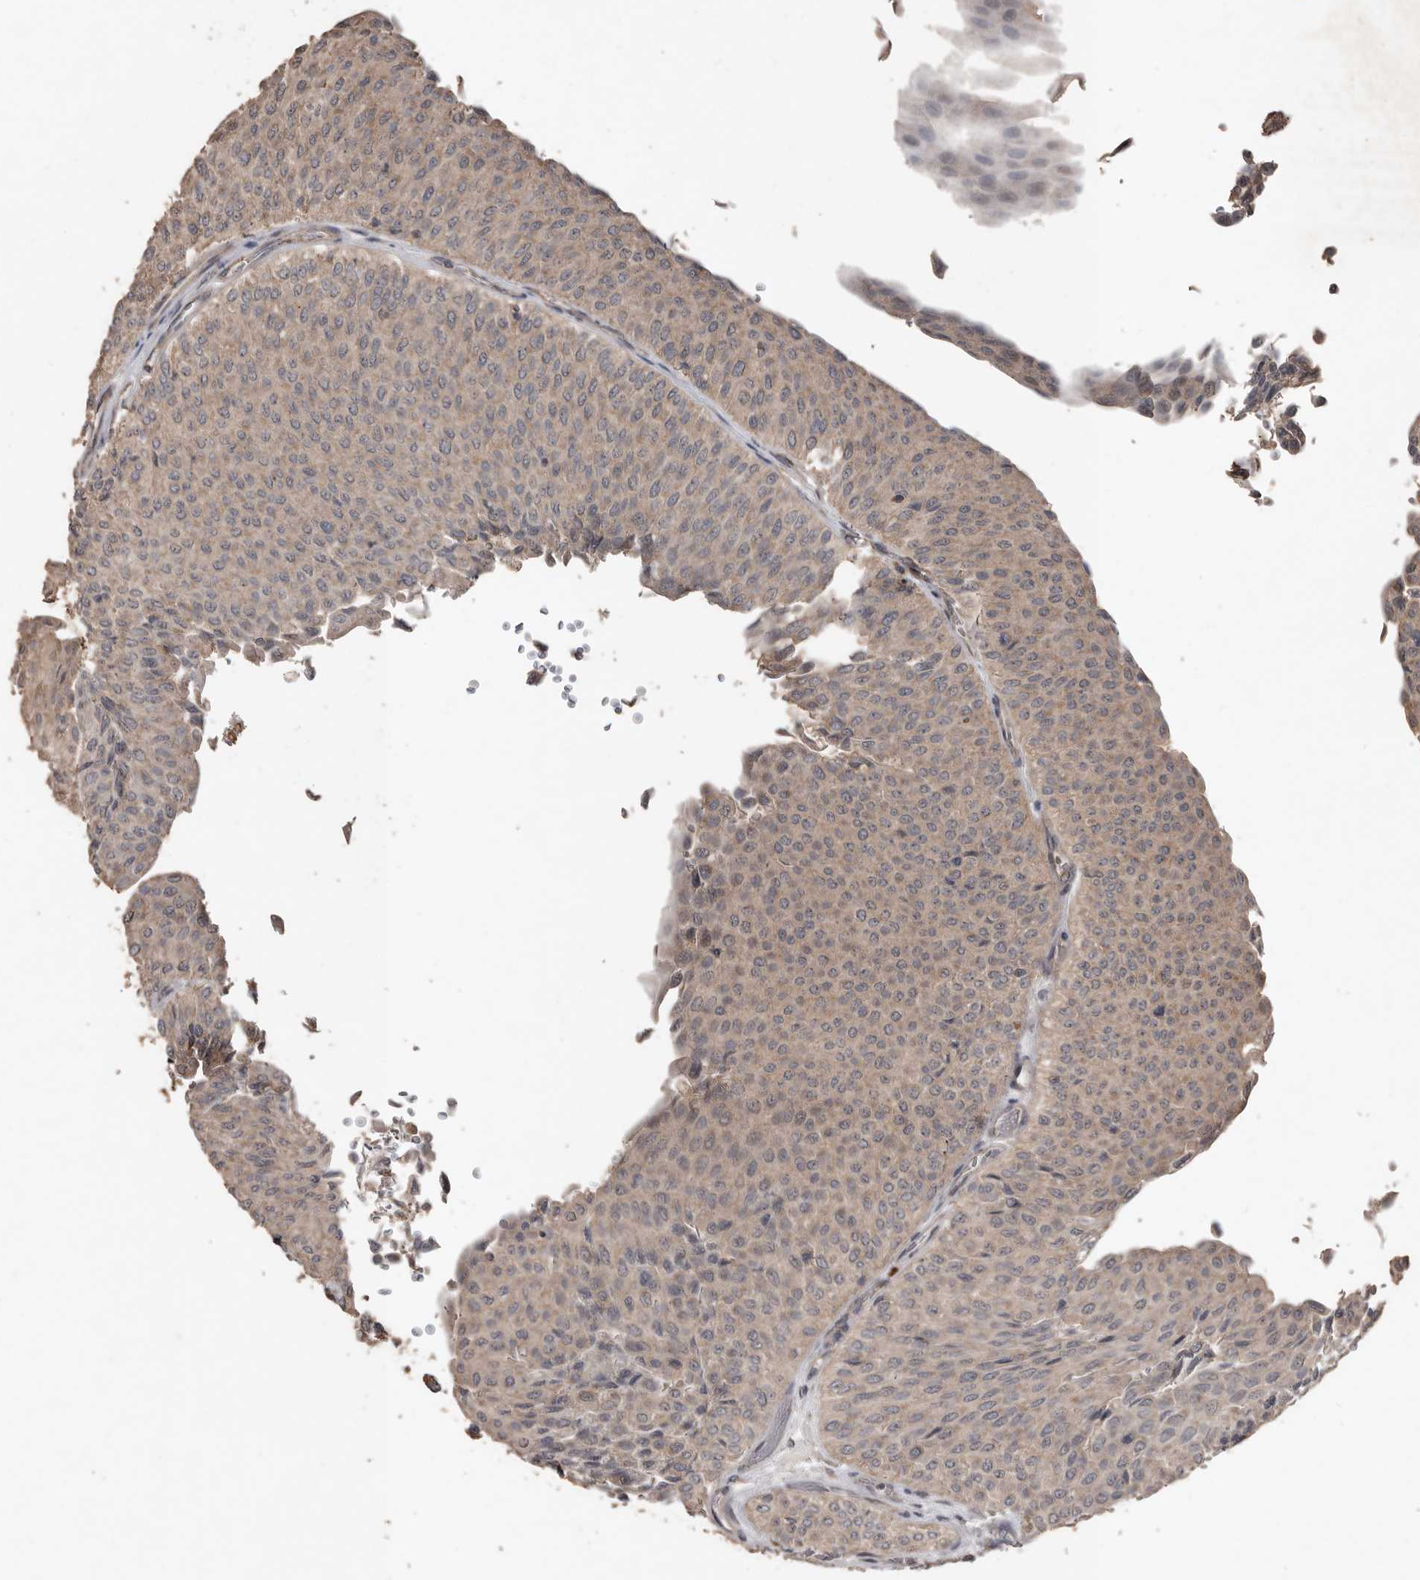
{"staining": {"intensity": "weak", "quantity": "25%-75%", "location": "cytoplasmic/membranous"}, "tissue": "urothelial cancer", "cell_type": "Tumor cells", "image_type": "cancer", "snomed": [{"axis": "morphology", "description": "Urothelial carcinoma, Low grade"}, {"axis": "topography", "description": "Urinary bladder"}], "caption": "Immunohistochemistry (IHC) of low-grade urothelial carcinoma displays low levels of weak cytoplasmic/membranous positivity in approximately 25%-75% of tumor cells. The staining was performed using DAB to visualize the protein expression in brown, while the nuclei were stained in blue with hematoxylin (Magnification: 20x).", "gene": "BAMBI", "patient": {"sex": "male", "age": 78}}